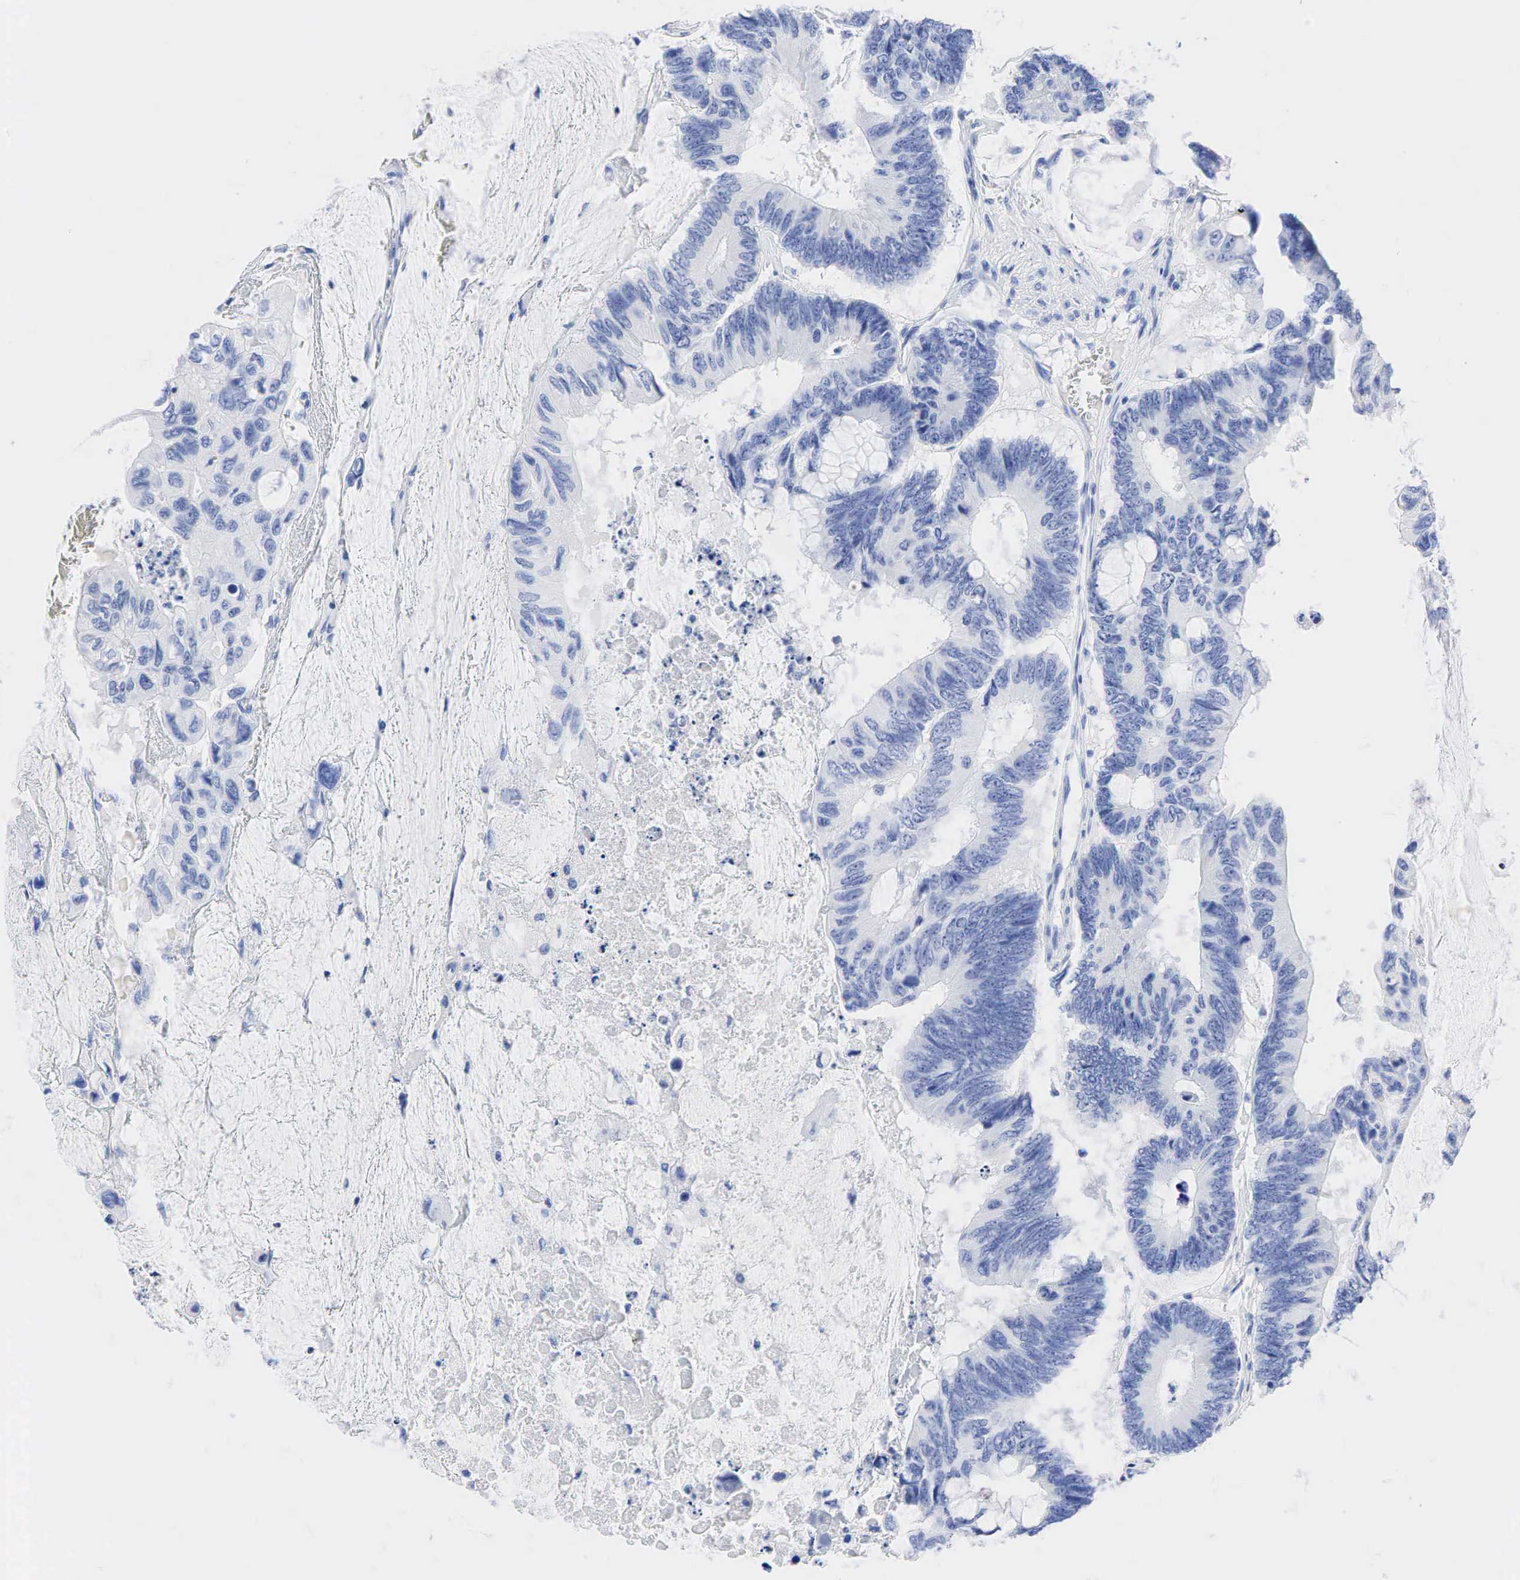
{"staining": {"intensity": "negative", "quantity": "none", "location": "none"}, "tissue": "colorectal cancer", "cell_type": "Tumor cells", "image_type": "cancer", "snomed": [{"axis": "morphology", "description": "Adenocarcinoma, NOS"}, {"axis": "topography", "description": "Colon"}], "caption": "IHC of human colorectal cancer shows no staining in tumor cells.", "gene": "NKX2-1", "patient": {"sex": "male", "age": 65}}